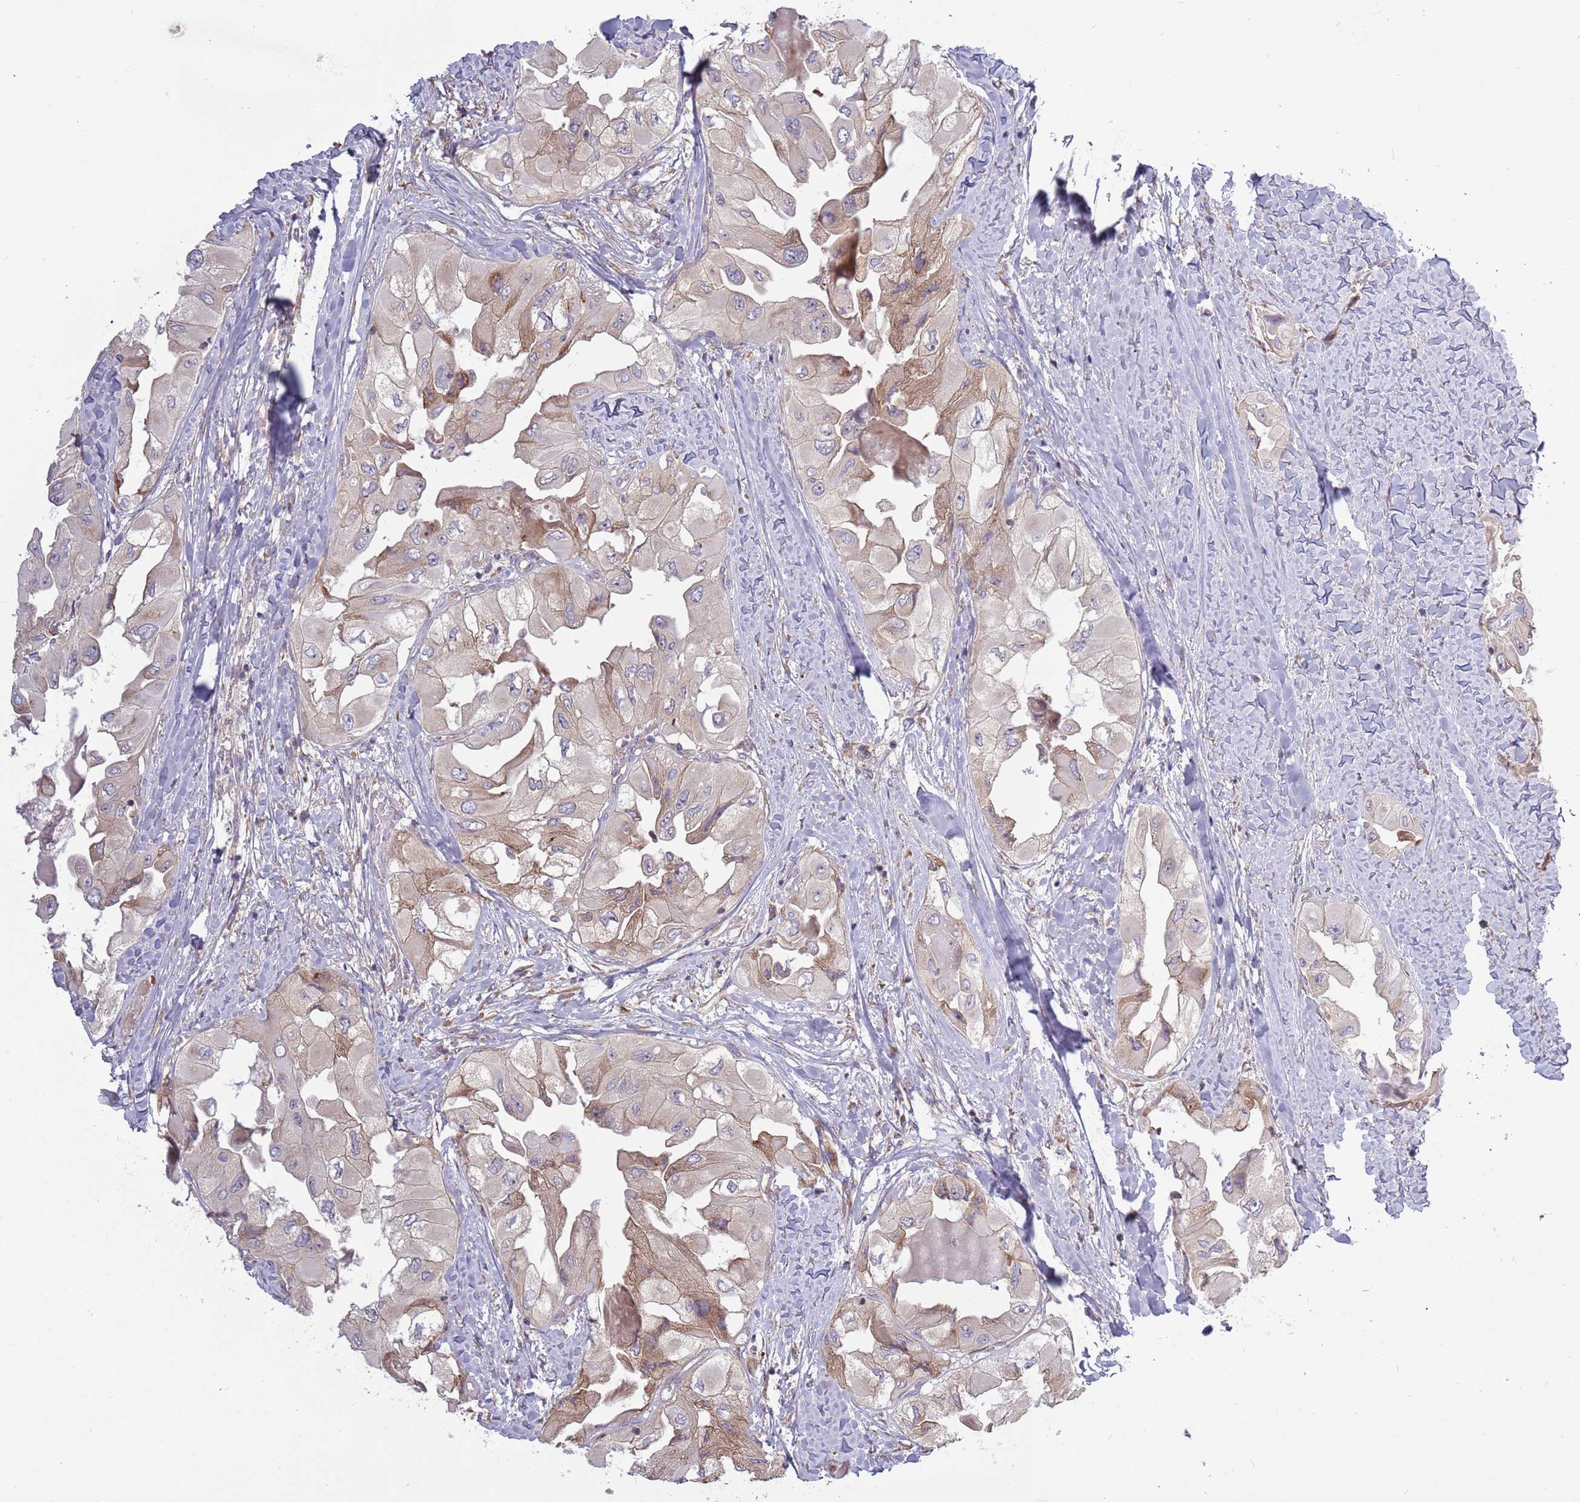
{"staining": {"intensity": "weak", "quantity": "<25%", "location": "cytoplasmic/membranous"}, "tissue": "thyroid cancer", "cell_type": "Tumor cells", "image_type": "cancer", "snomed": [{"axis": "morphology", "description": "Normal tissue, NOS"}, {"axis": "morphology", "description": "Papillary adenocarcinoma, NOS"}, {"axis": "topography", "description": "Thyroid gland"}], "caption": "Thyroid cancer stained for a protein using IHC shows no expression tumor cells.", "gene": "RPL17-C18orf32", "patient": {"sex": "female", "age": 59}}